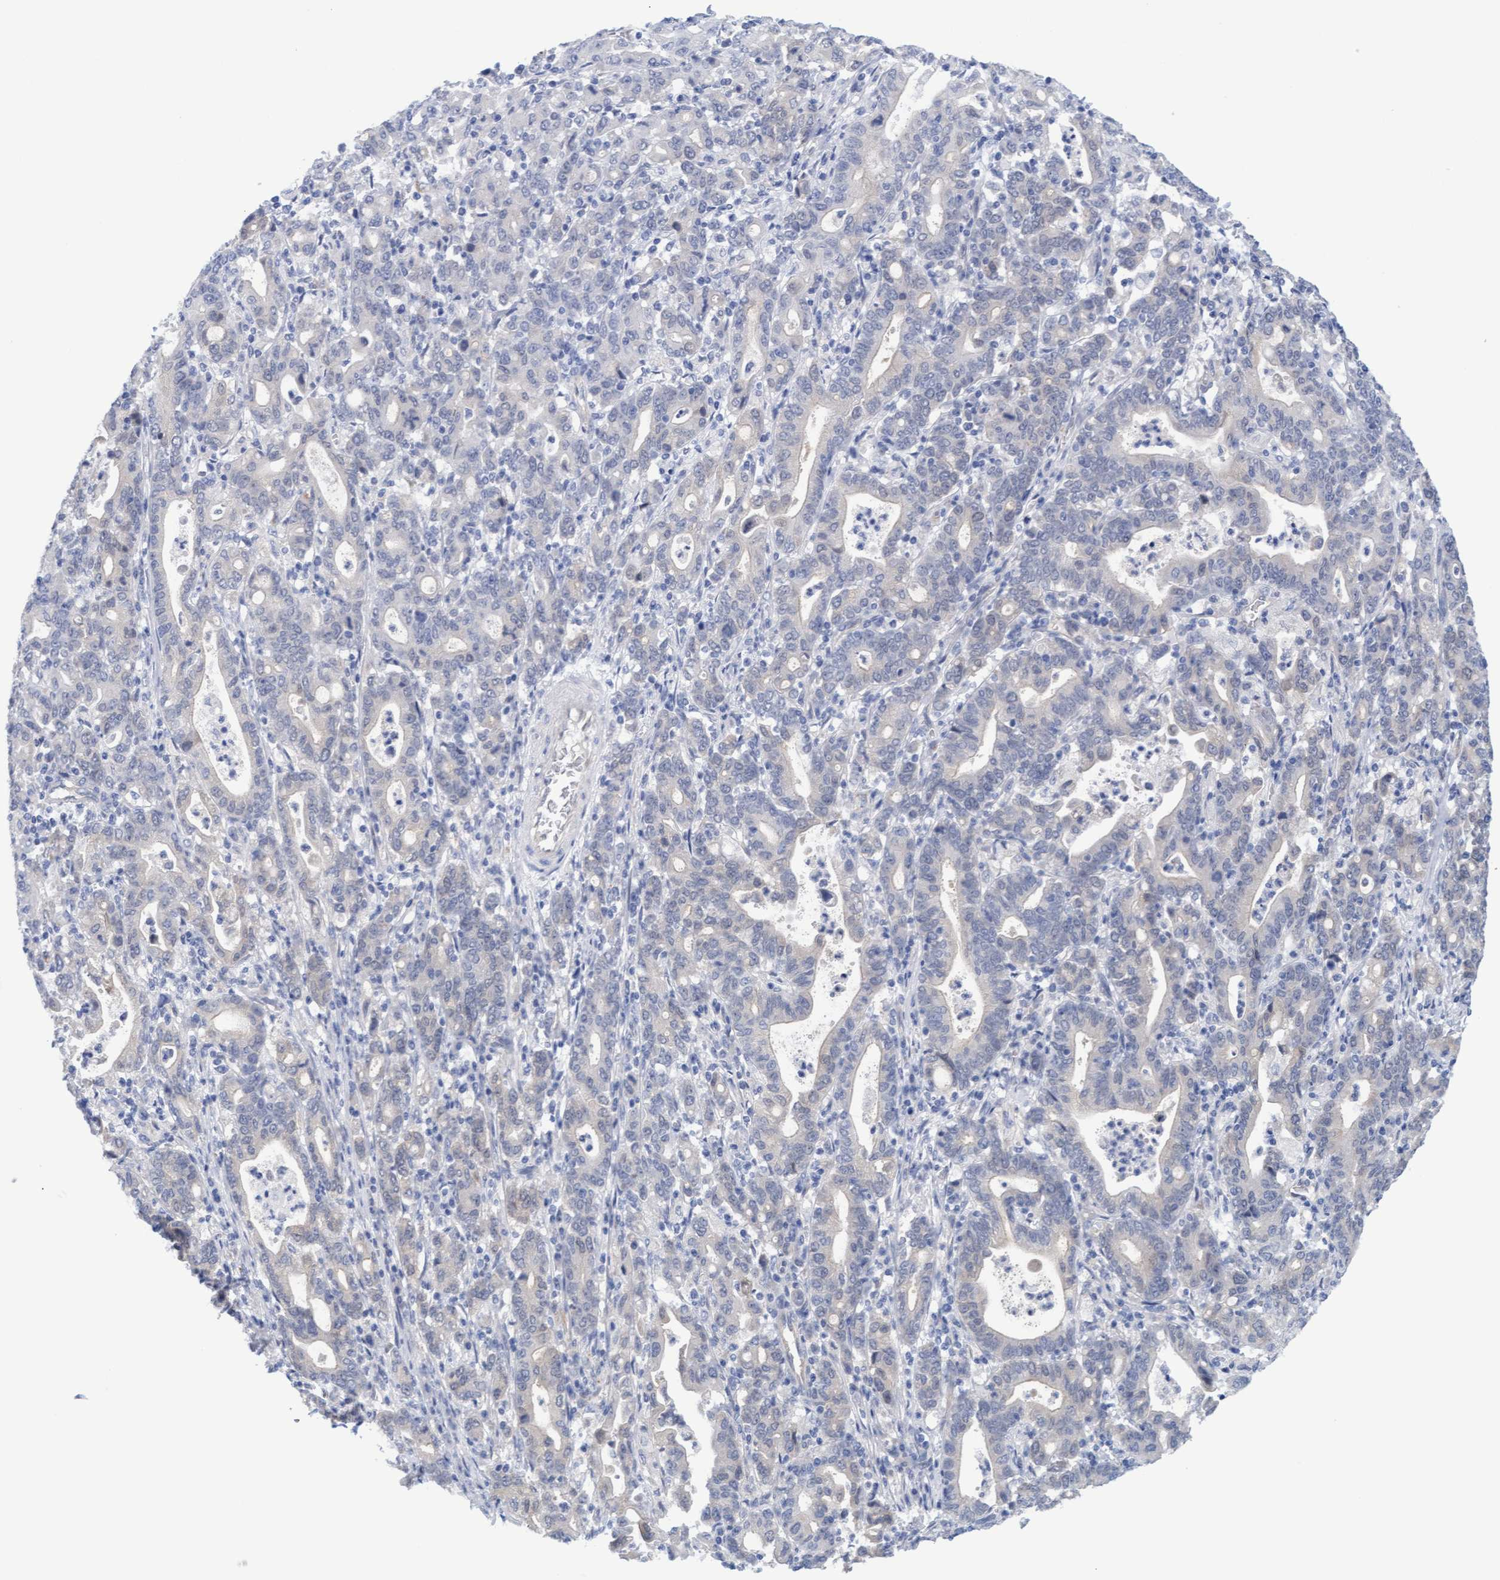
{"staining": {"intensity": "negative", "quantity": "none", "location": "none"}, "tissue": "stomach cancer", "cell_type": "Tumor cells", "image_type": "cancer", "snomed": [{"axis": "morphology", "description": "Adenocarcinoma, NOS"}, {"axis": "topography", "description": "Stomach, upper"}], "caption": "Tumor cells are negative for protein expression in human stomach cancer.", "gene": "STXBP1", "patient": {"sex": "male", "age": 69}}